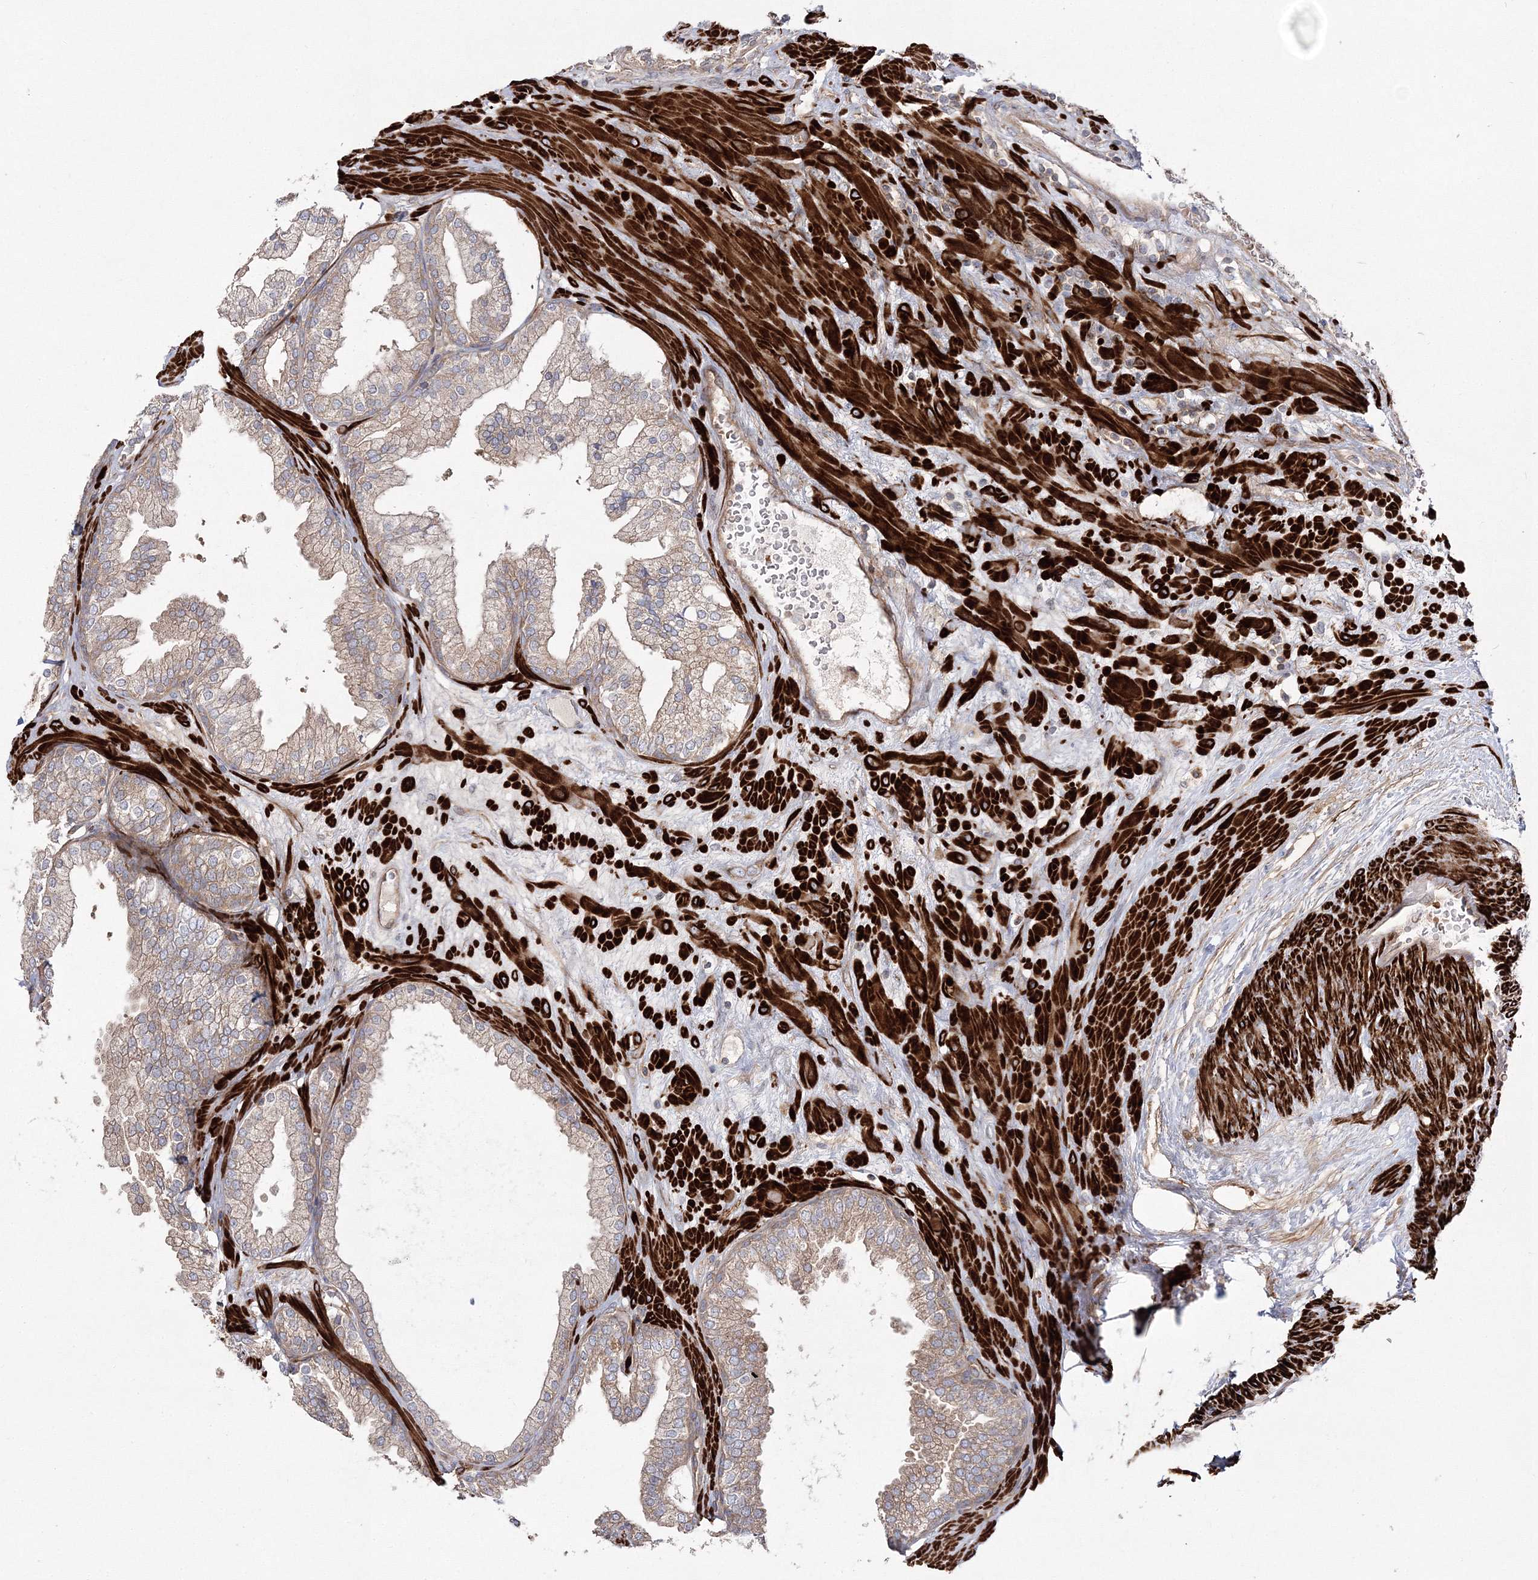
{"staining": {"intensity": "weak", "quantity": "25%-75%", "location": "cytoplasmic/membranous"}, "tissue": "prostate", "cell_type": "Glandular cells", "image_type": "normal", "snomed": [{"axis": "morphology", "description": "Normal tissue, NOS"}, {"axis": "topography", "description": "Prostate"}], "caption": "Immunohistochemical staining of benign prostate displays 25%-75% levels of weak cytoplasmic/membranous protein positivity in about 25%-75% of glandular cells. The protein is stained brown, and the nuclei are stained in blue (DAB (3,3'-diaminobenzidine) IHC with brightfield microscopy, high magnification).", "gene": "ZSWIM6", "patient": {"sex": "male", "age": 51}}